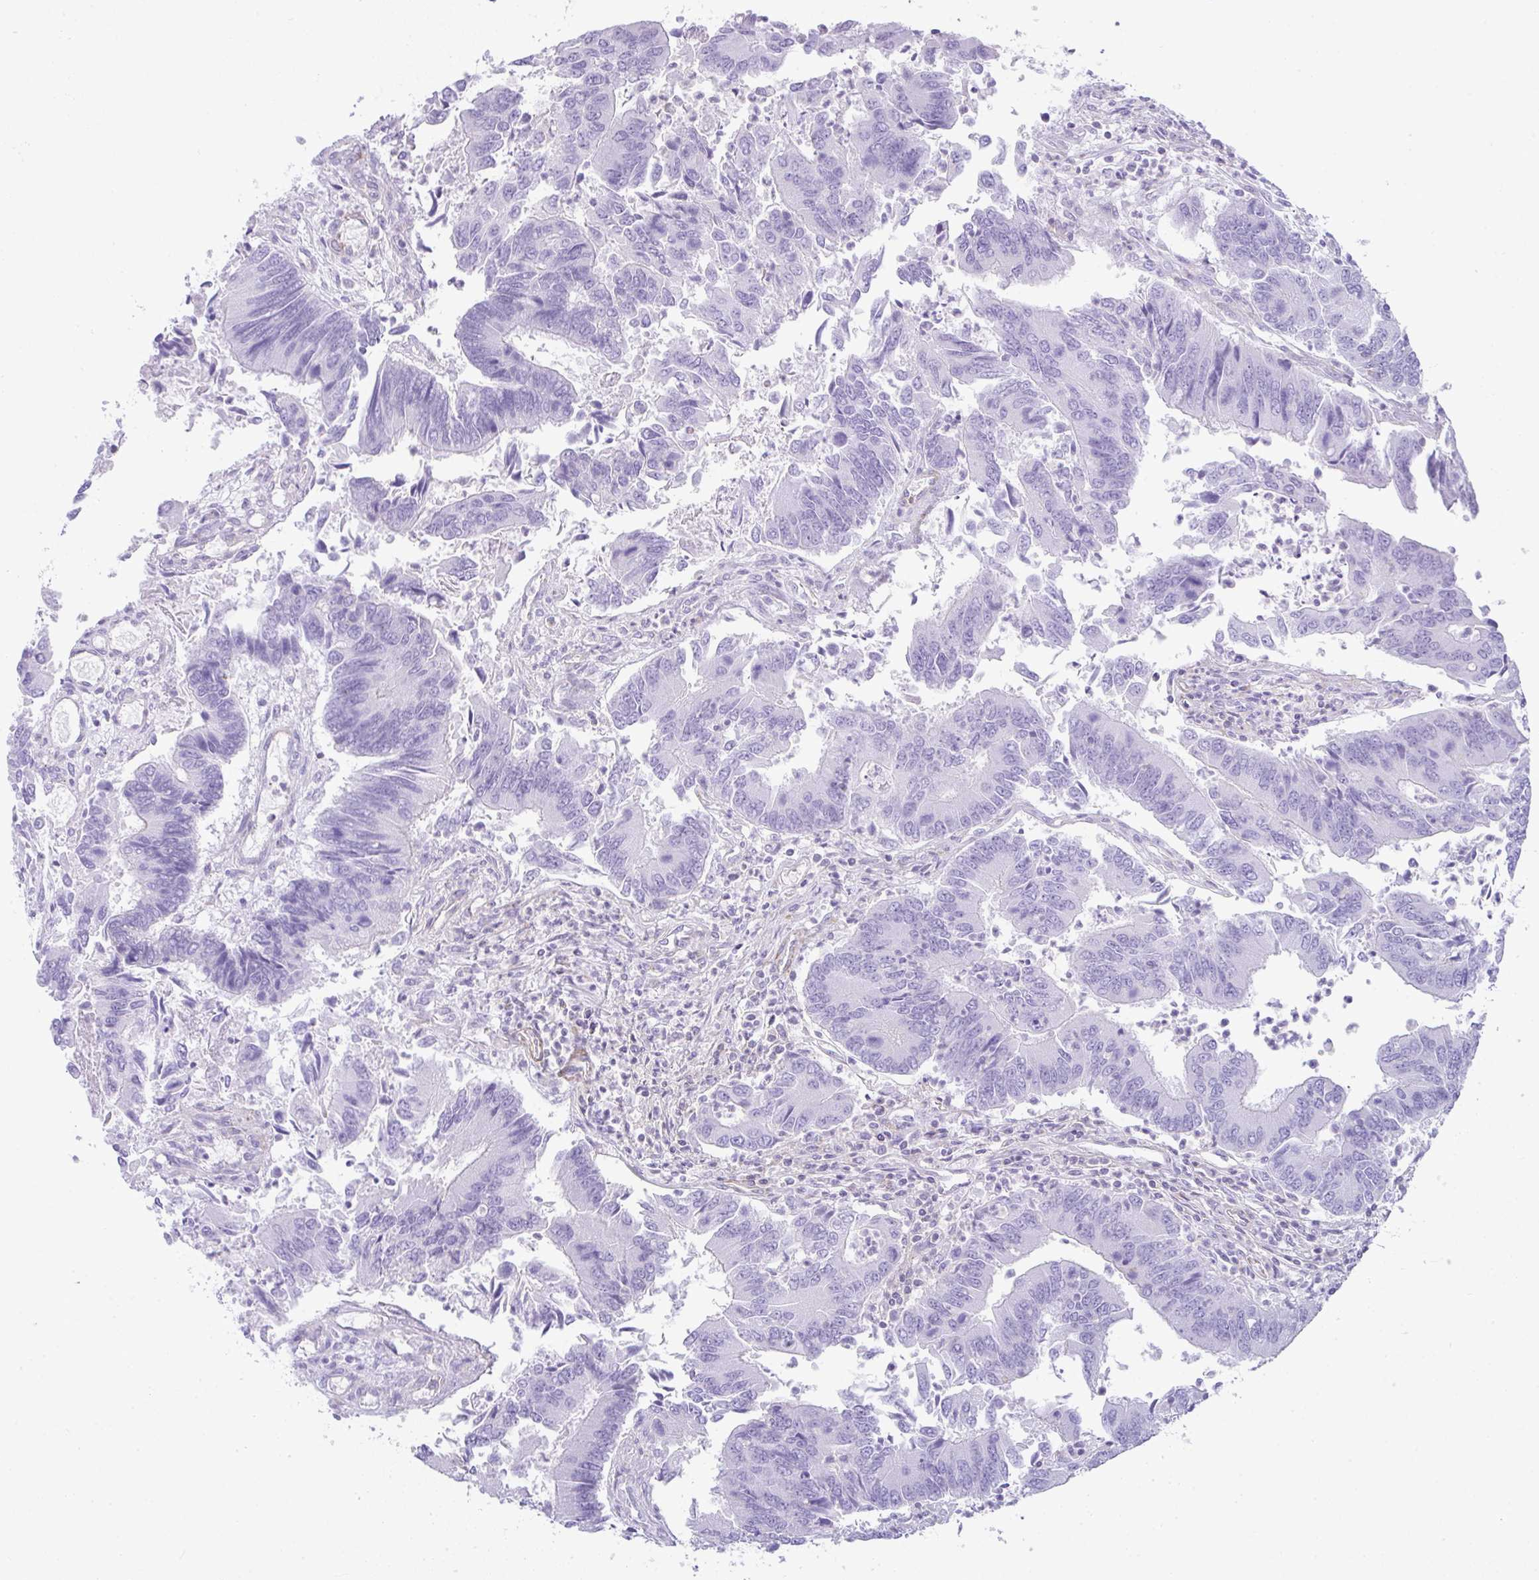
{"staining": {"intensity": "negative", "quantity": "none", "location": "none"}, "tissue": "colorectal cancer", "cell_type": "Tumor cells", "image_type": "cancer", "snomed": [{"axis": "morphology", "description": "Adenocarcinoma, NOS"}, {"axis": "topography", "description": "Colon"}], "caption": "An immunohistochemistry histopathology image of colorectal cancer is shown. There is no staining in tumor cells of colorectal cancer.", "gene": "CDRT15", "patient": {"sex": "female", "age": 67}}